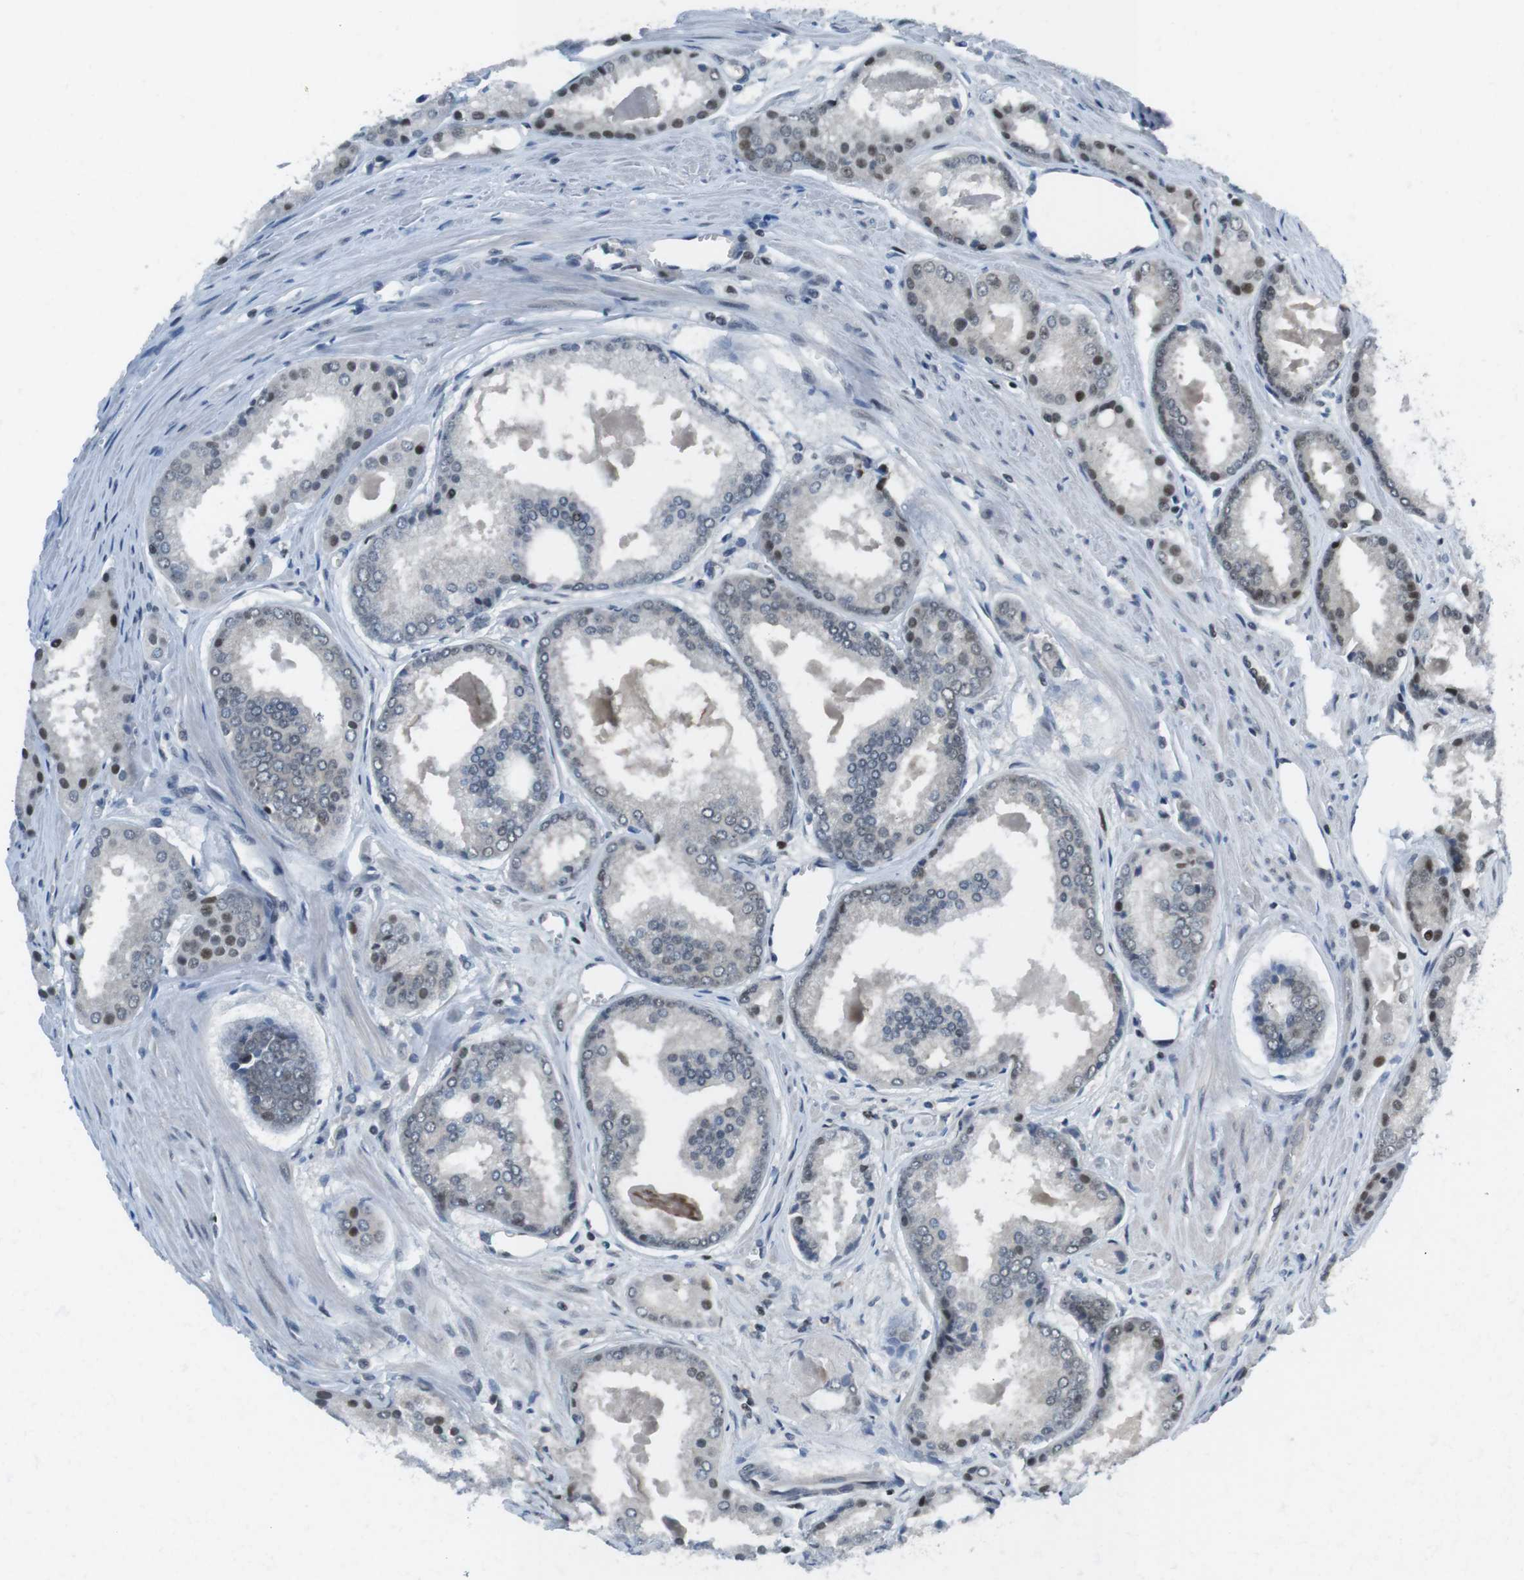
{"staining": {"intensity": "weak", "quantity": "<25%", "location": "nuclear"}, "tissue": "prostate cancer", "cell_type": "Tumor cells", "image_type": "cancer", "snomed": [{"axis": "morphology", "description": "Adenocarcinoma, Low grade"}, {"axis": "topography", "description": "Prostate"}], "caption": "Prostate adenocarcinoma (low-grade) stained for a protein using immunohistochemistry demonstrates no staining tumor cells.", "gene": "NEK4", "patient": {"sex": "male", "age": 64}}